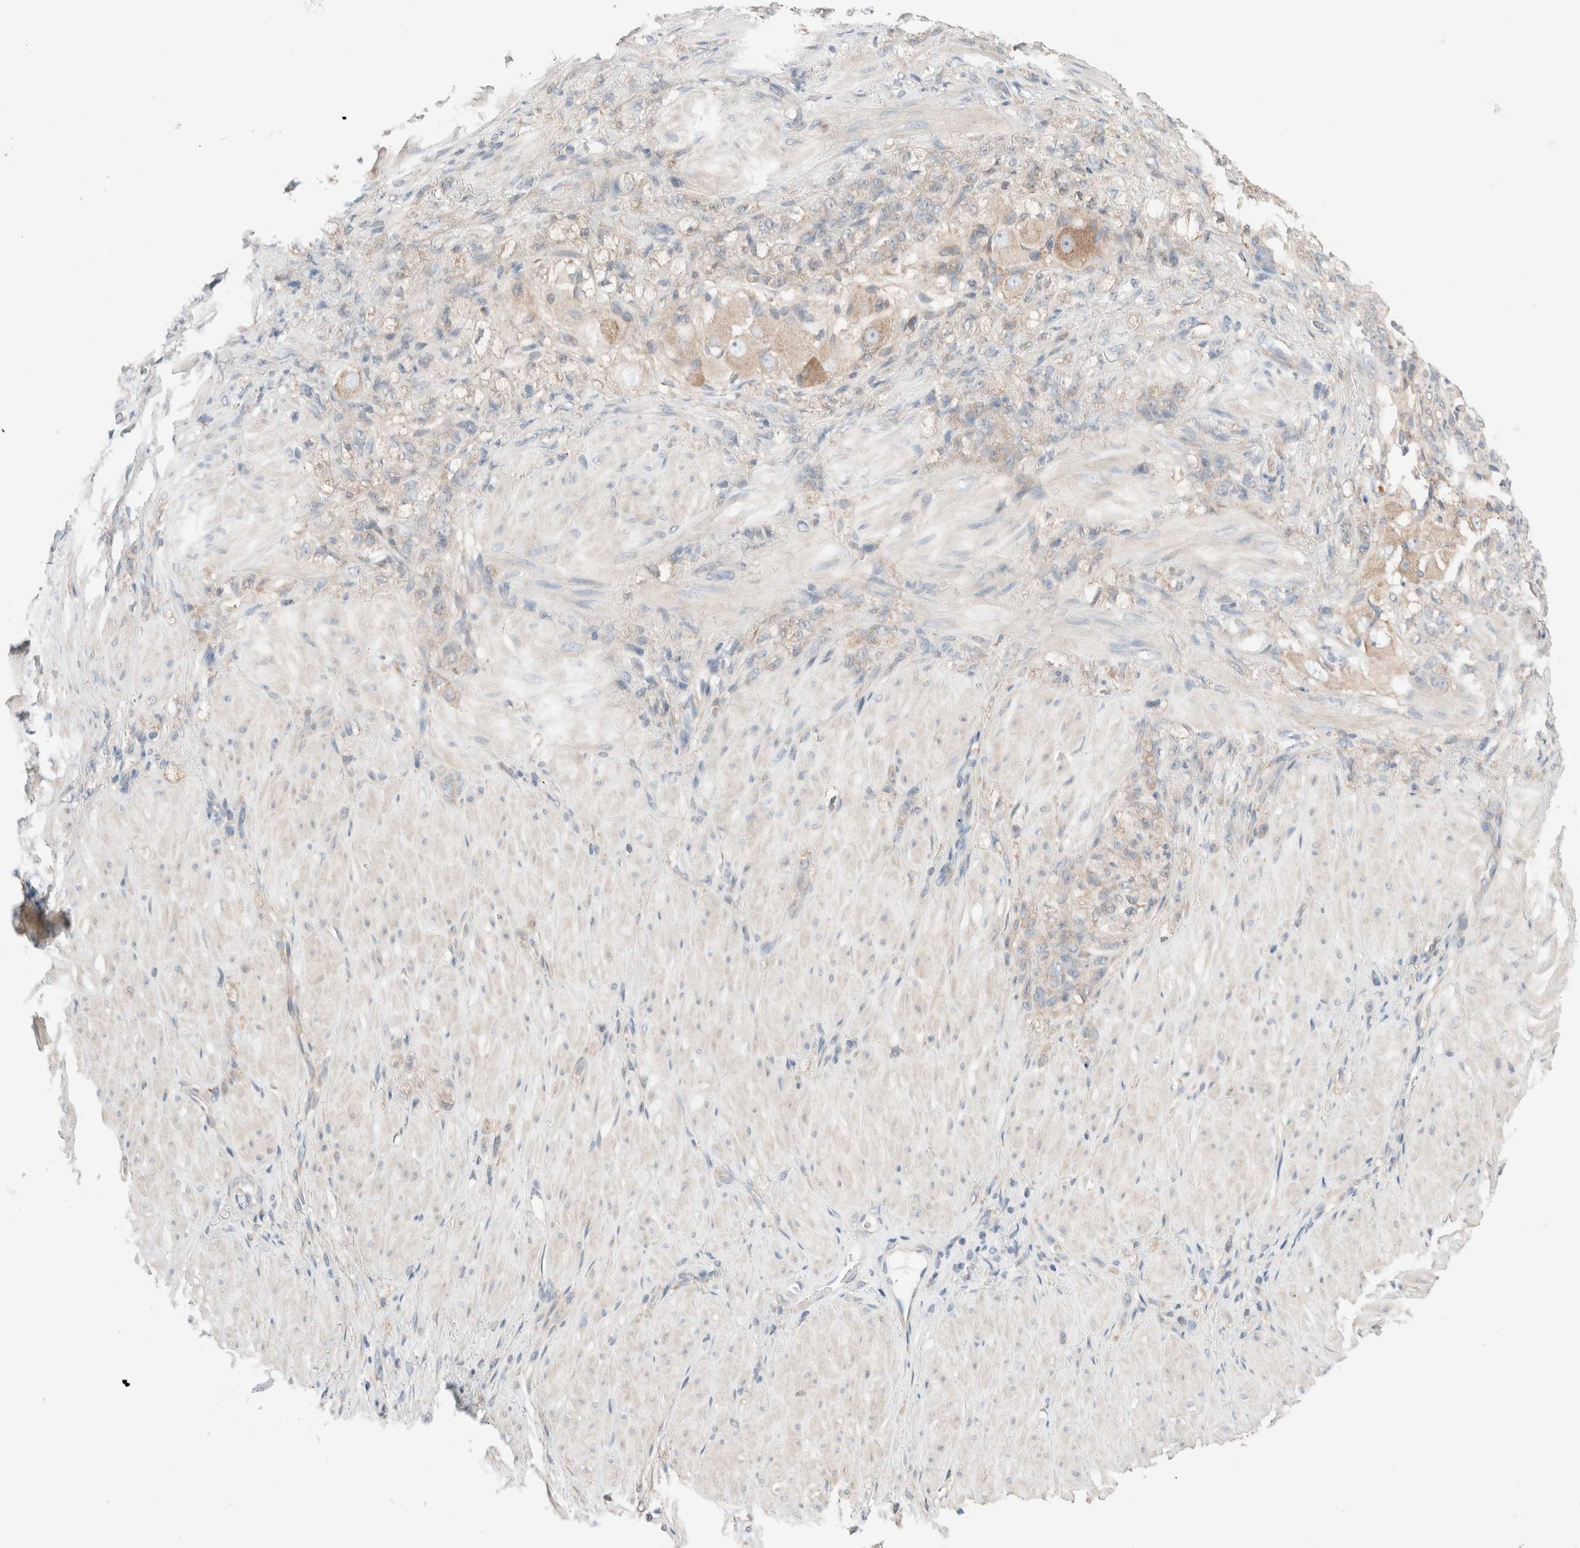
{"staining": {"intensity": "weak", "quantity": "<25%", "location": "cytoplasmic/membranous"}, "tissue": "stomach cancer", "cell_type": "Tumor cells", "image_type": "cancer", "snomed": [{"axis": "morphology", "description": "Normal tissue, NOS"}, {"axis": "morphology", "description": "Adenocarcinoma, NOS"}, {"axis": "topography", "description": "Stomach"}], "caption": "Tumor cells show no significant expression in adenocarcinoma (stomach).", "gene": "PCM1", "patient": {"sex": "male", "age": 82}}